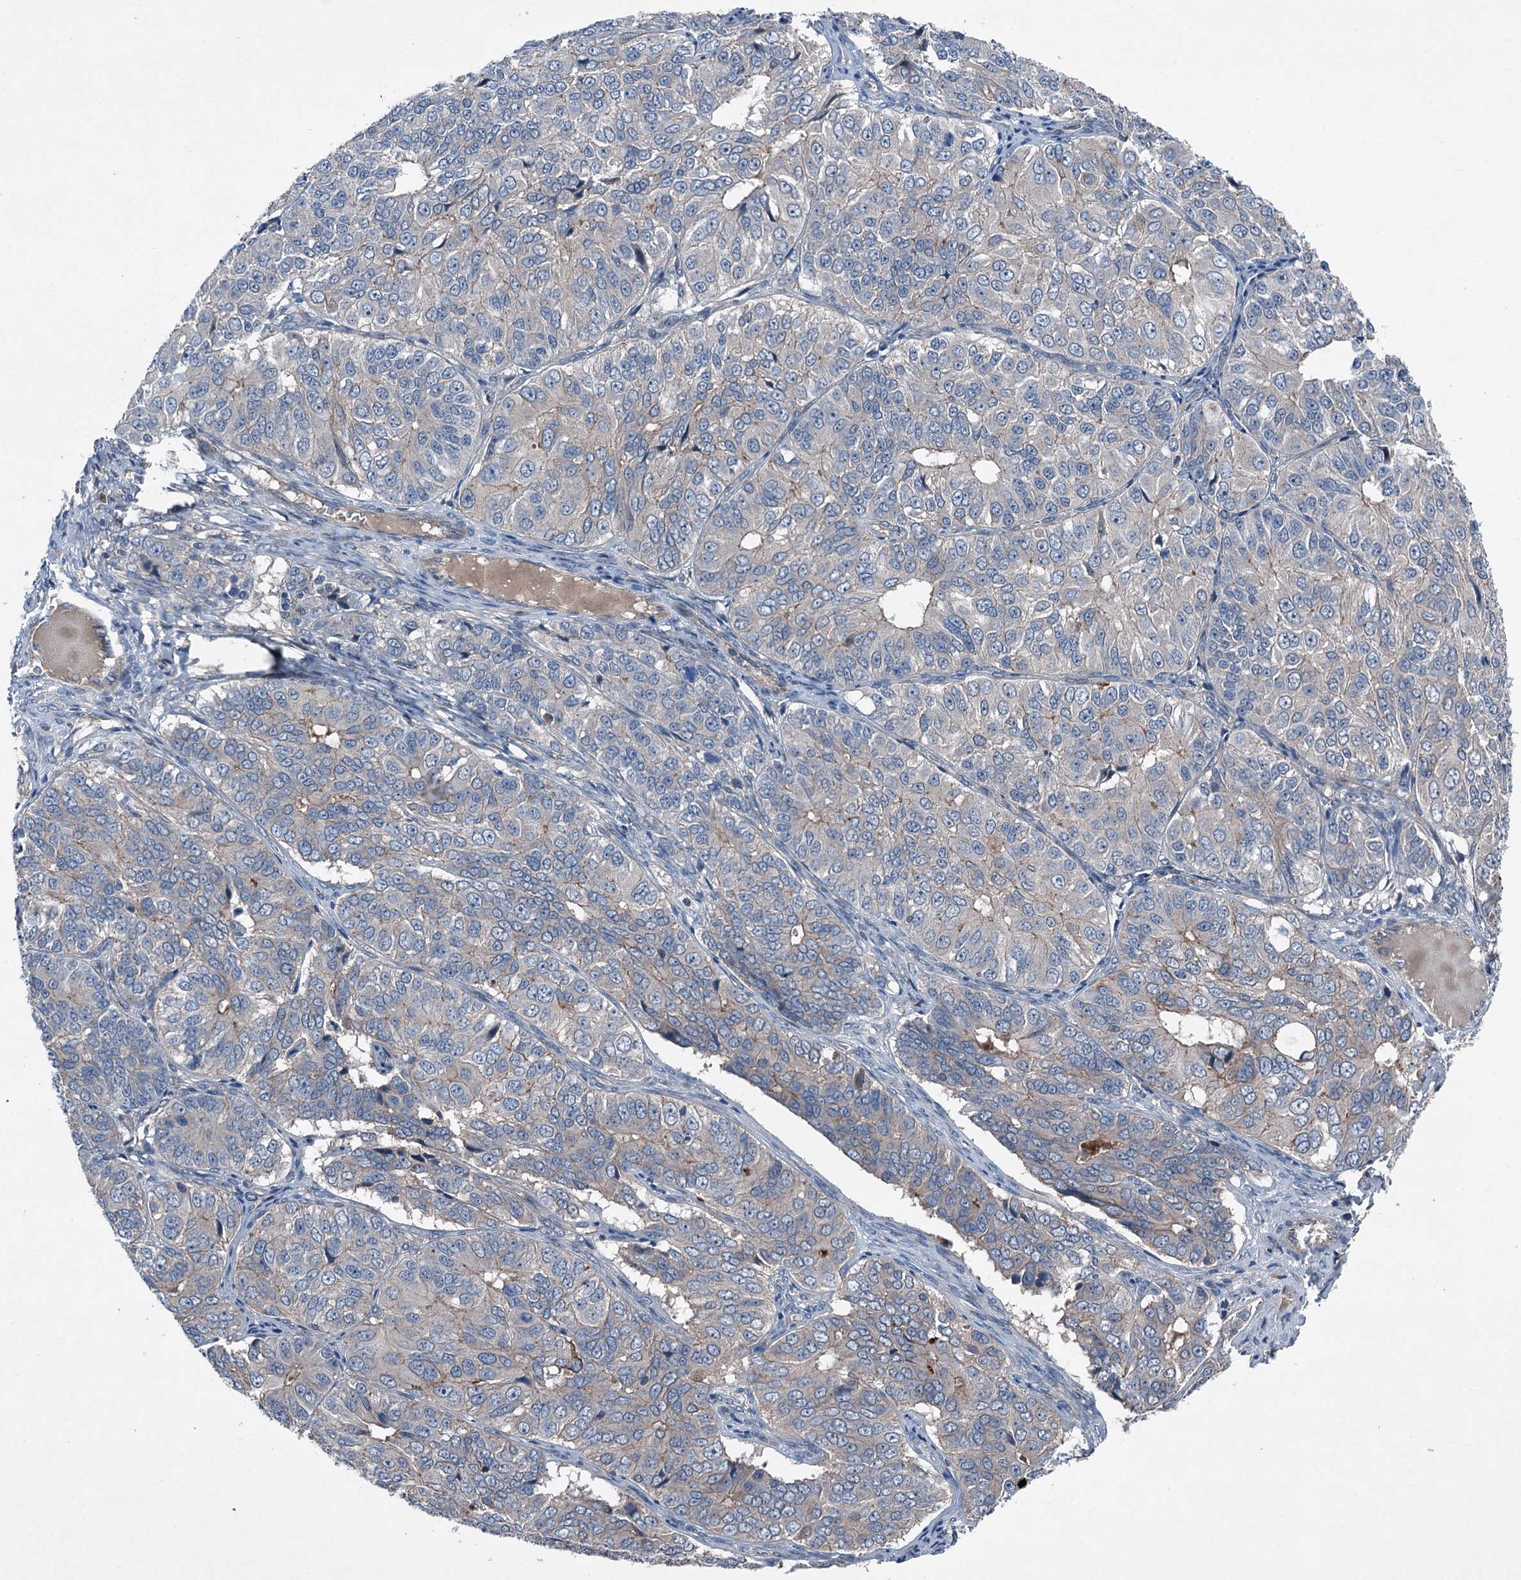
{"staining": {"intensity": "negative", "quantity": "none", "location": "none"}, "tissue": "ovarian cancer", "cell_type": "Tumor cells", "image_type": "cancer", "snomed": [{"axis": "morphology", "description": "Carcinoma, endometroid"}, {"axis": "topography", "description": "Ovary"}], "caption": "DAB immunohistochemical staining of human ovarian endometroid carcinoma exhibits no significant positivity in tumor cells.", "gene": "SLC2A10", "patient": {"sex": "female", "age": 51}}